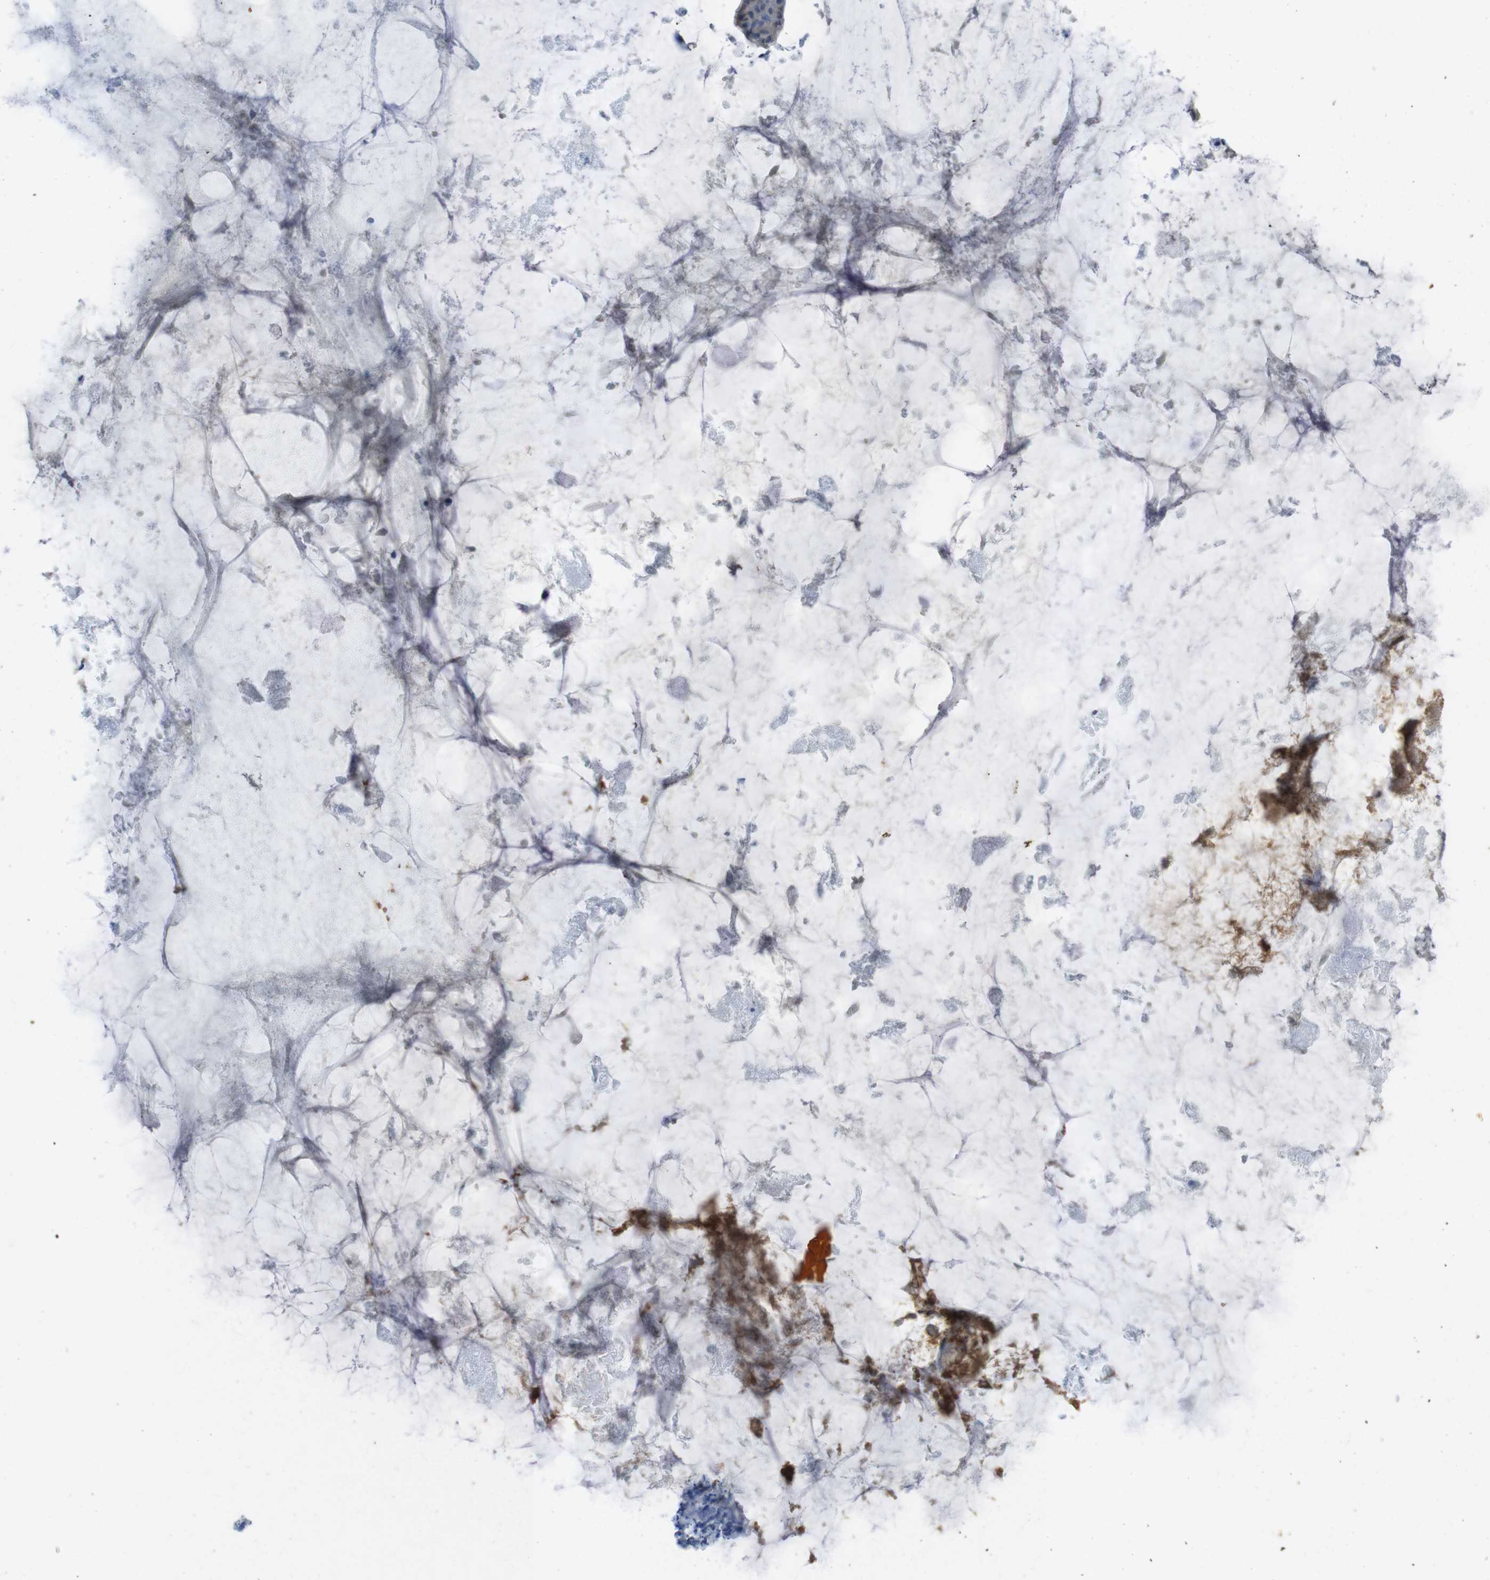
{"staining": {"intensity": "moderate", "quantity": "25%-75%", "location": "cytoplasmic/membranous"}, "tissue": "ovarian cancer", "cell_type": "Tumor cells", "image_type": "cancer", "snomed": [{"axis": "morphology", "description": "Cystadenocarcinoma, mucinous, NOS"}, {"axis": "topography", "description": "Ovary"}], "caption": "Human mucinous cystadenocarcinoma (ovarian) stained with a brown dye displays moderate cytoplasmic/membranous positive positivity in approximately 25%-75% of tumor cells.", "gene": "STBD1", "patient": {"sex": "female", "age": 61}}